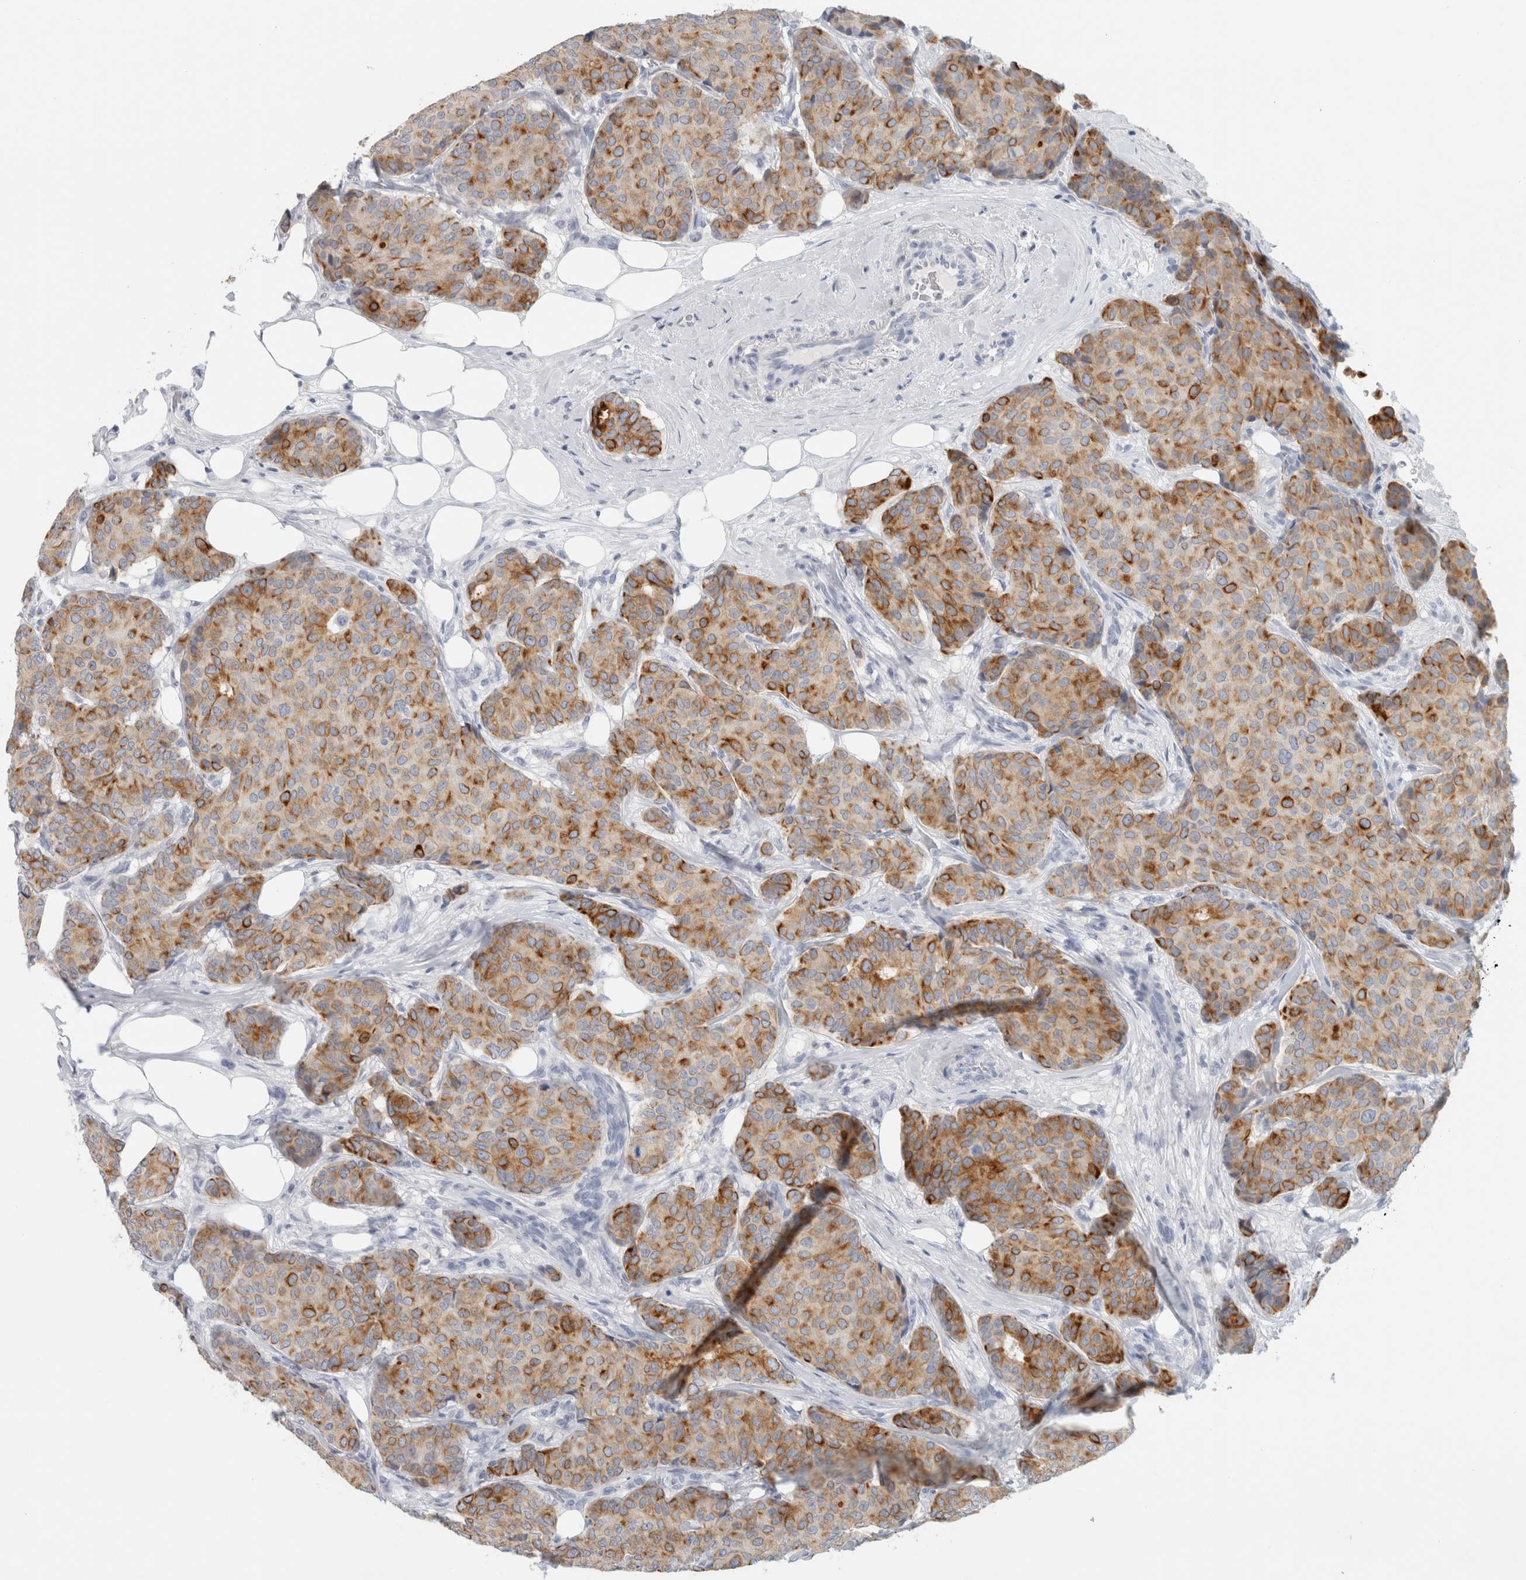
{"staining": {"intensity": "strong", "quantity": ">75%", "location": "cytoplasmic/membranous"}, "tissue": "breast cancer", "cell_type": "Tumor cells", "image_type": "cancer", "snomed": [{"axis": "morphology", "description": "Duct carcinoma"}, {"axis": "topography", "description": "Breast"}], "caption": "DAB immunohistochemical staining of human breast cancer (infiltrating ductal carcinoma) demonstrates strong cytoplasmic/membranous protein positivity in approximately >75% of tumor cells.", "gene": "SLC28A3", "patient": {"sex": "female", "age": 75}}